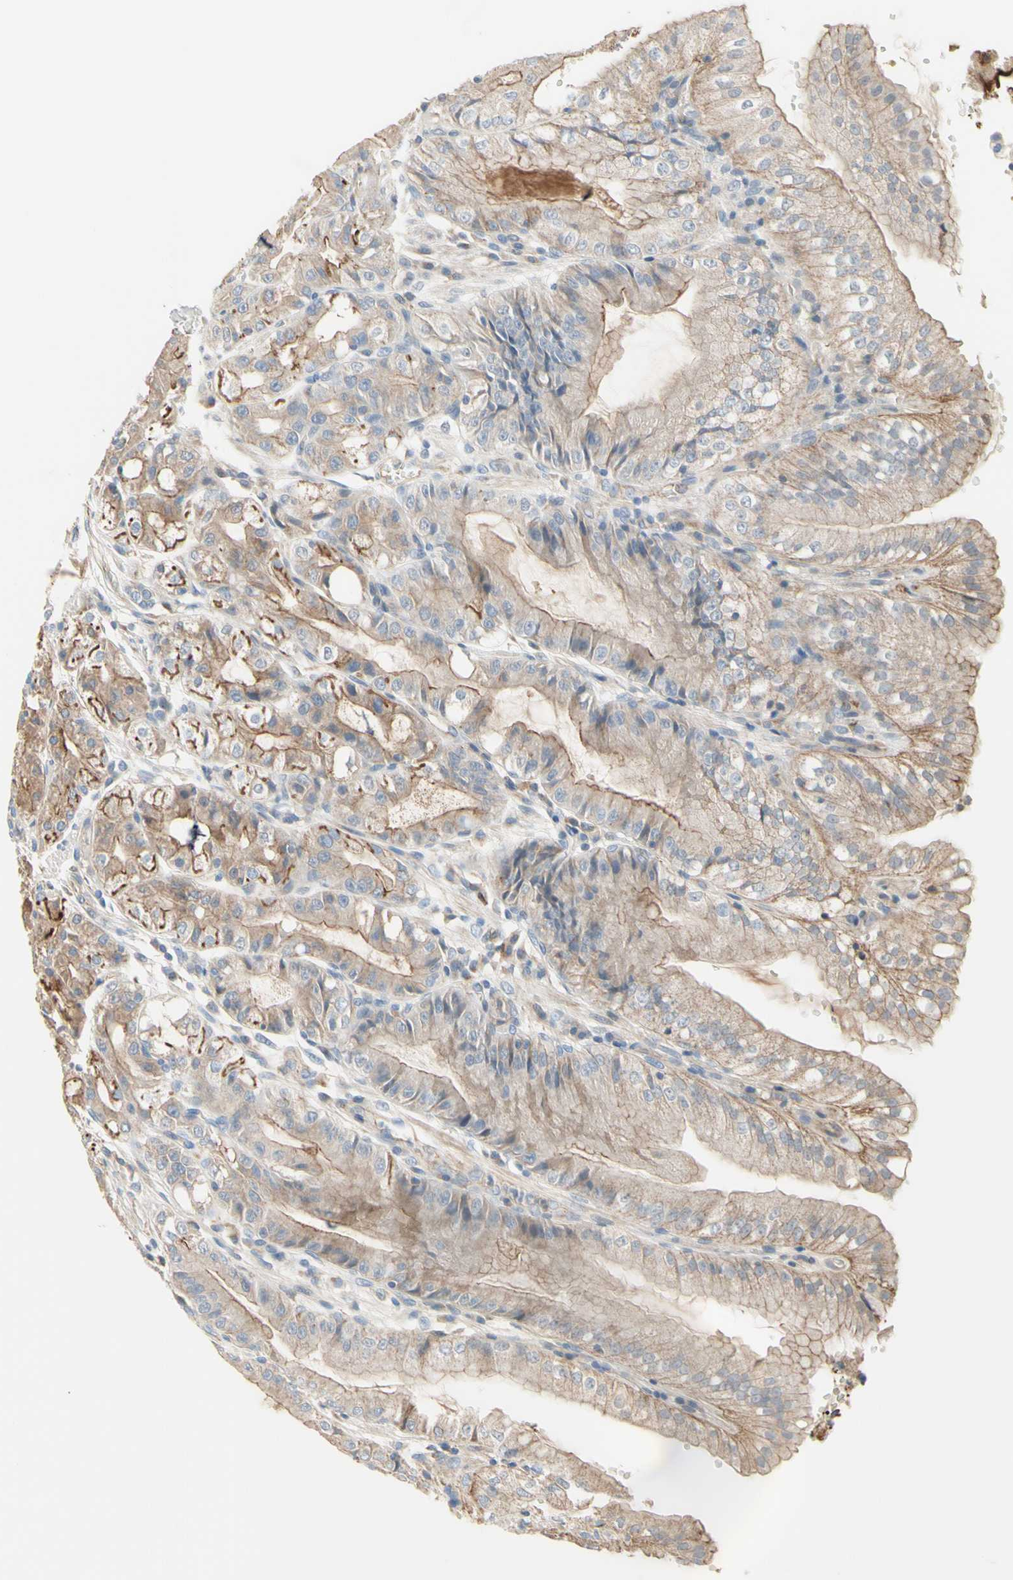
{"staining": {"intensity": "strong", "quantity": ">75%", "location": "cytoplasmic/membranous"}, "tissue": "stomach", "cell_type": "Glandular cells", "image_type": "normal", "snomed": [{"axis": "morphology", "description": "Normal tissue, NOS"}, {"axis": "topography", "description": "Stomach, lower"}], "caption": "Immunohistochemistry (IHC) (DAB) staining of unremarkable human stomach displays strong cytoplasmic/membranous protein expression in about >75% of glandular cells.", "gene": "SEMA4C", "patient": {"sex": "male", "age": 71}}